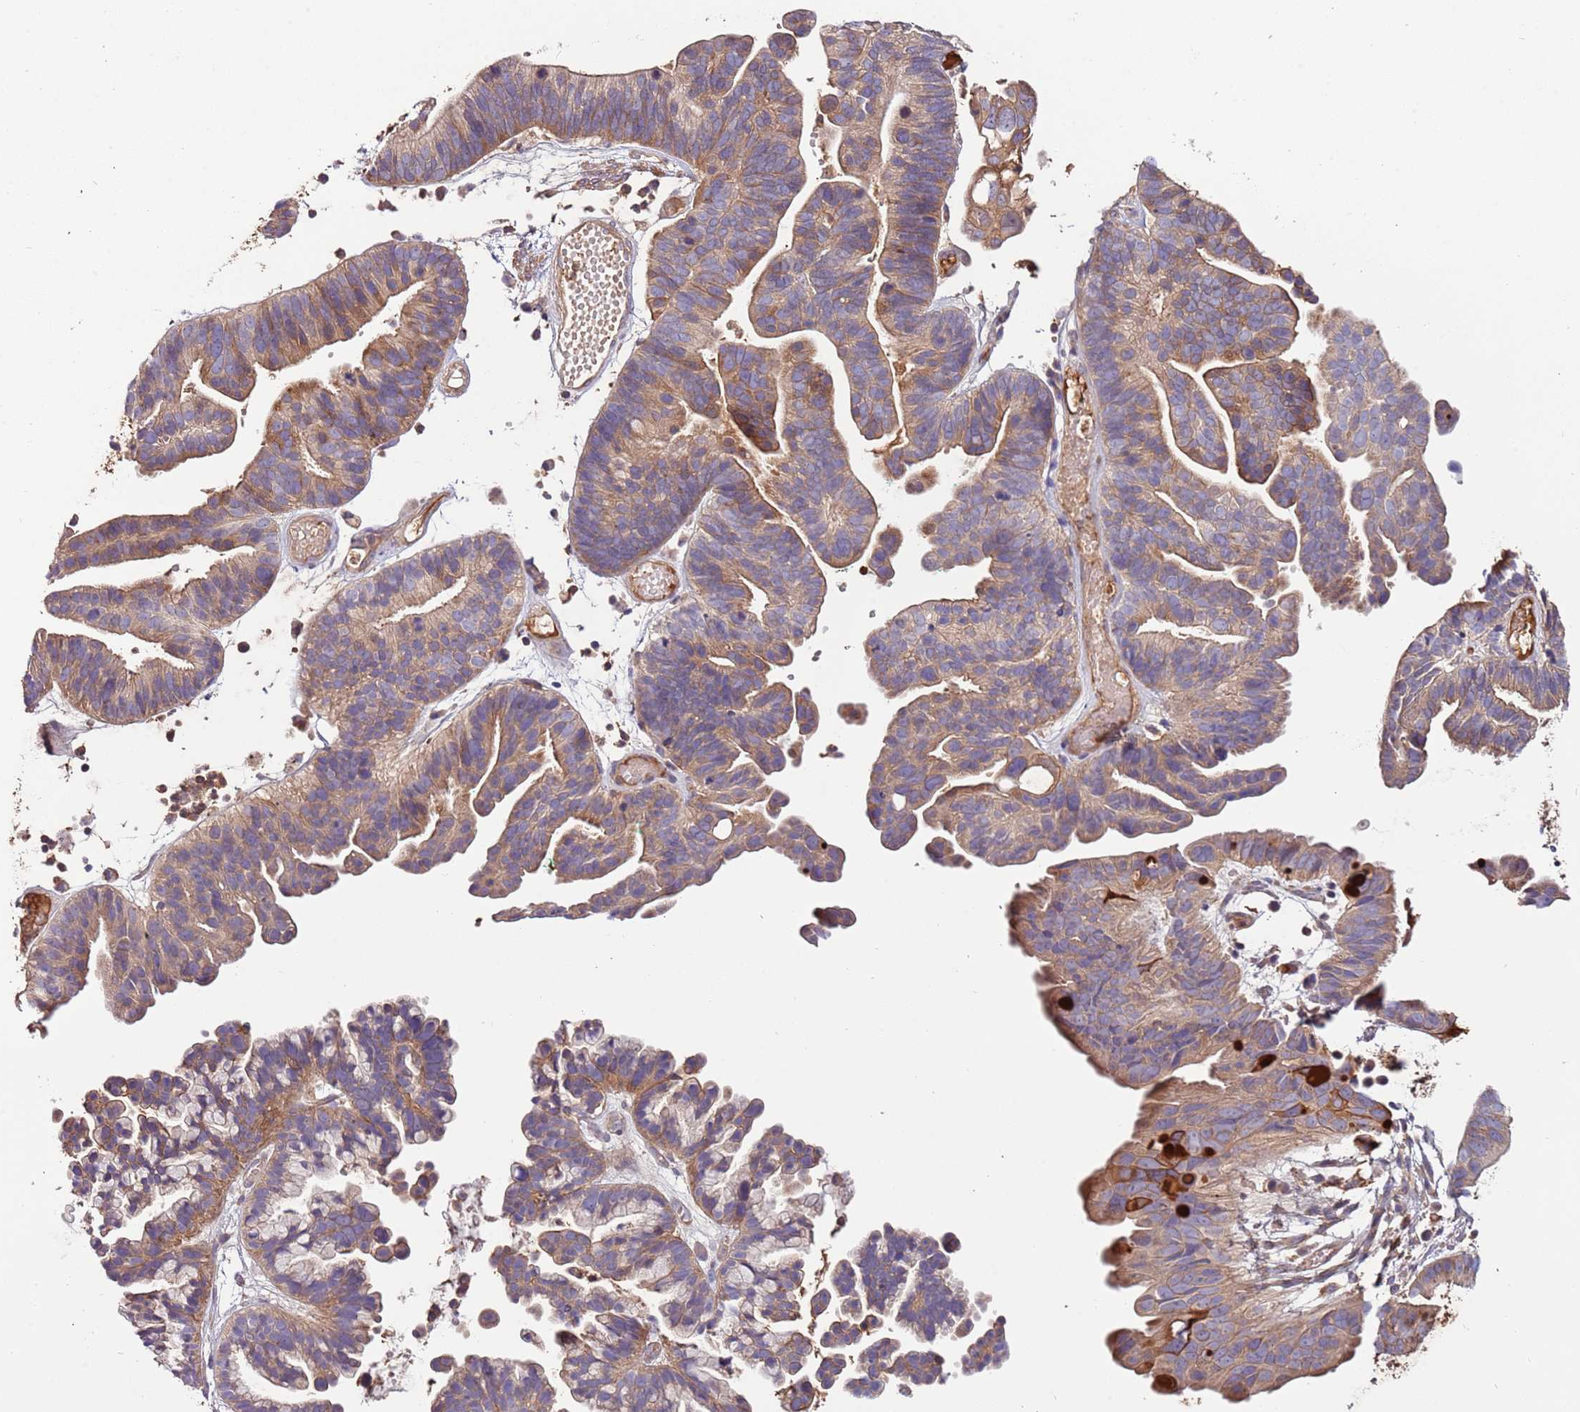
{"staining": {"intensity": "moderate", "quantity": "25%-75%", "location": "cytoplasmic/membranous"}, "tissue": "ovarian cancer", "cell_type": "Tumor cells", "image_type": "cancer", "snomed": [{"axis": "morphology", "description": "Cystadenocarcinoma, serous, NOS"}, {"axis": "topography", "description": "Ovary"}], "caption": "A high-resolution image shows IHC staining of serous cystadenocarcinoma (ovarian), which shows moderate cytoplasmic/membranous staining in approximately 25%-75% of tumor cells.", "gene": "DENR", "patient": {"sex": "female", "age": 56}}